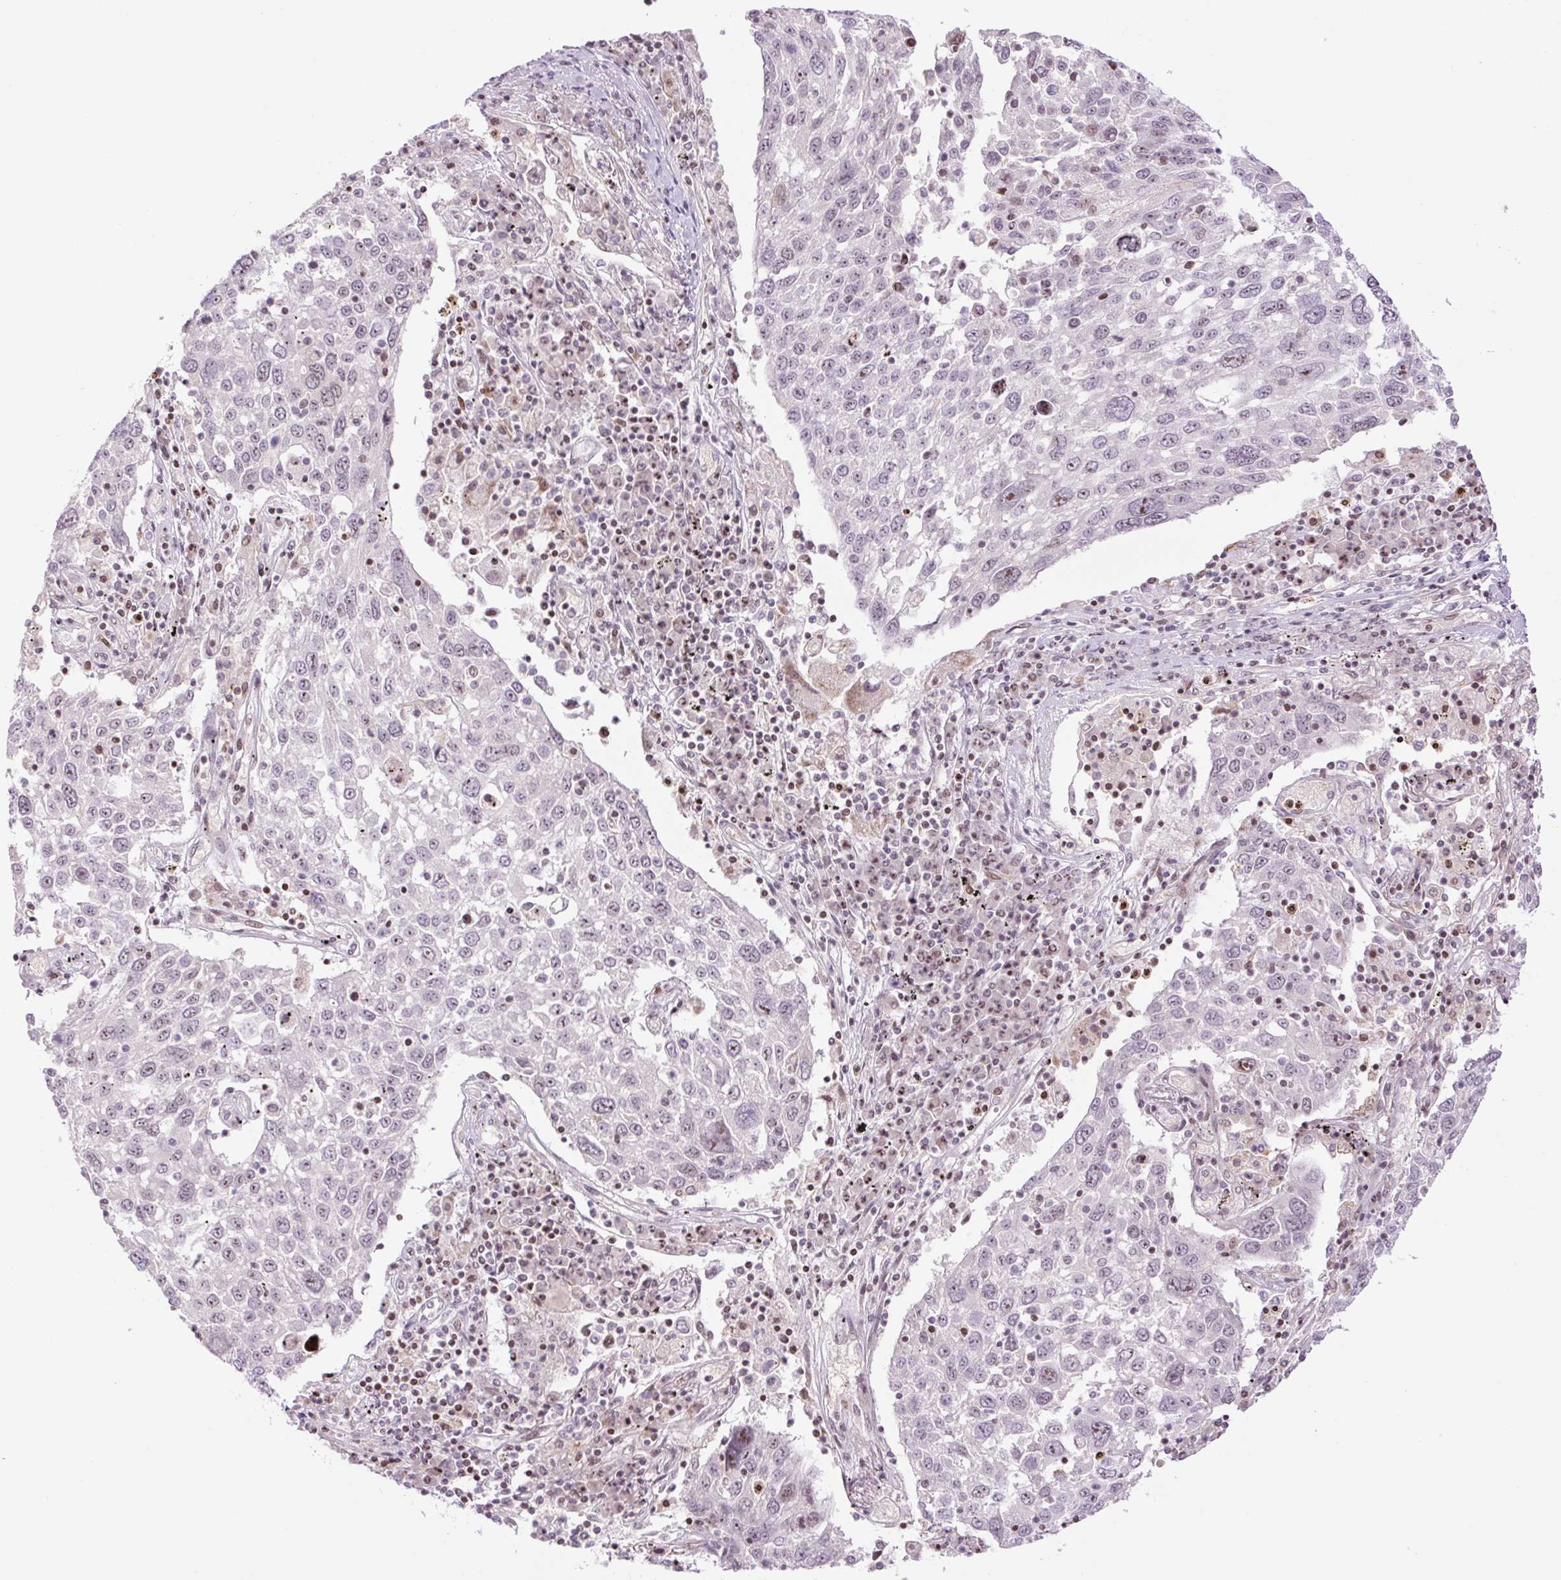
{"staining": {"intensity": "weak", "quantity": "<25%", "location": "nuclear"}, "tissue": "lung cancer", "cell_type": "Tumor cells", "image_type": "cancer", "snomed": [{"axis": "morphology", "description": "Squamous cell carcinoma, NOS"}, {"axis": "topography", "description": "Lung"}], "caption": "DAB (3,3'-diaminobenzidine) immunohistochemical staining of lung cancer exhibits no significant staining in tumor cells.", "gene": "ZNF417", "patient": {"sex": "male", "age": 65}}